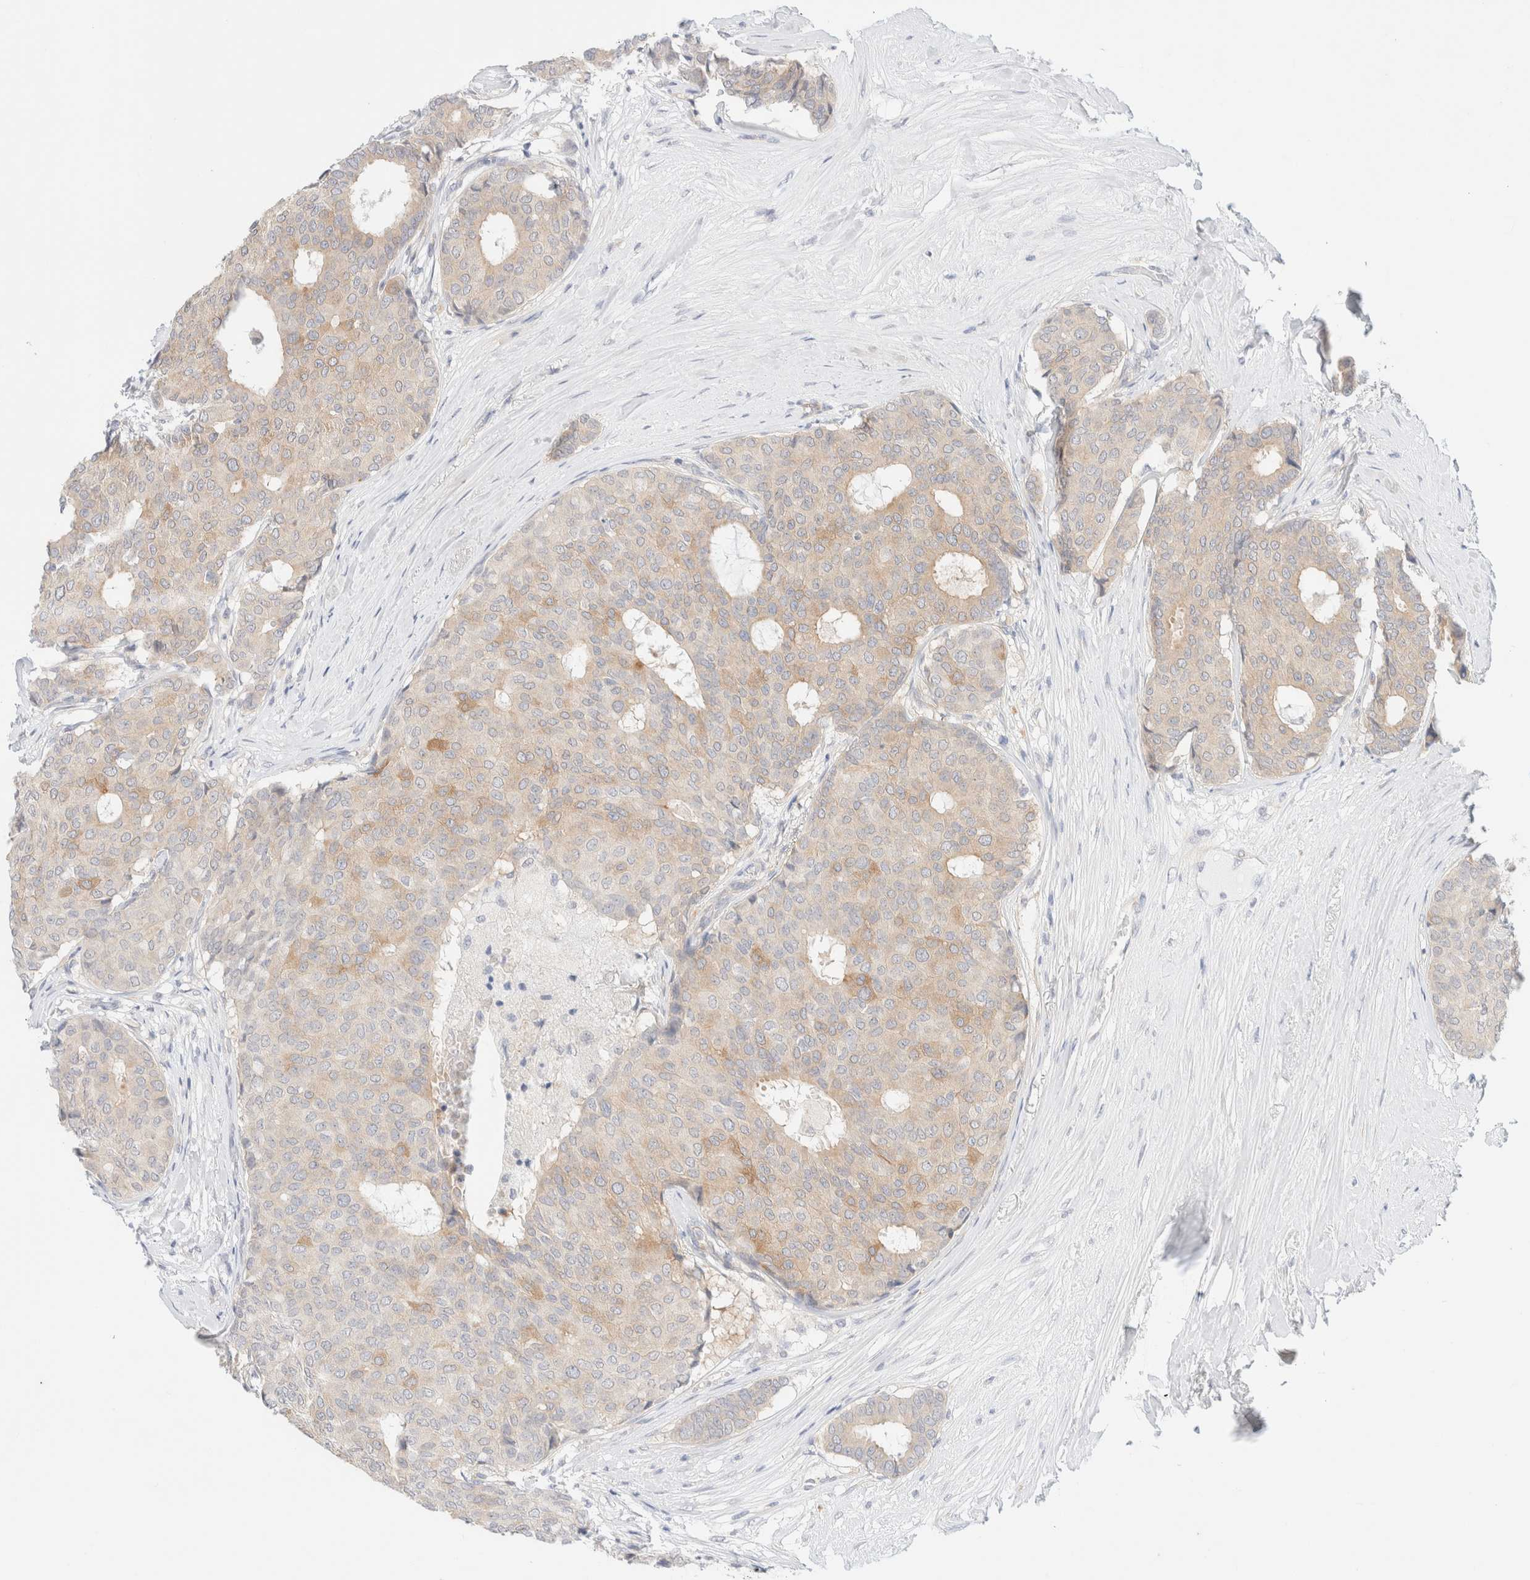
{"staining": {"intensity": "weak", "quantity": "25%-75%", "location": "cytoplasmic/membranous"}, "tissue": "breast cancer", "cell_type": "Tumor cells", "image_type": "cancer", "snomed": [{"axis": "morphology", "description": "Duct carcinoma"}, {"axis": "topography", "description": "Breast"}], "caption": "Immunohistochemistry histopathology image of neoplastic tissue: human breast cancer (infiltrating ductal carcinoma) stained using IHC reveals low levels of weak protein expression localized specifically in the cytoplasmic/membranous of tumor cells, appearing as a cytoplasmic/membranous brown color.", "gene": "UNC13B", "patient": {"sex": "female", "age": 75}}